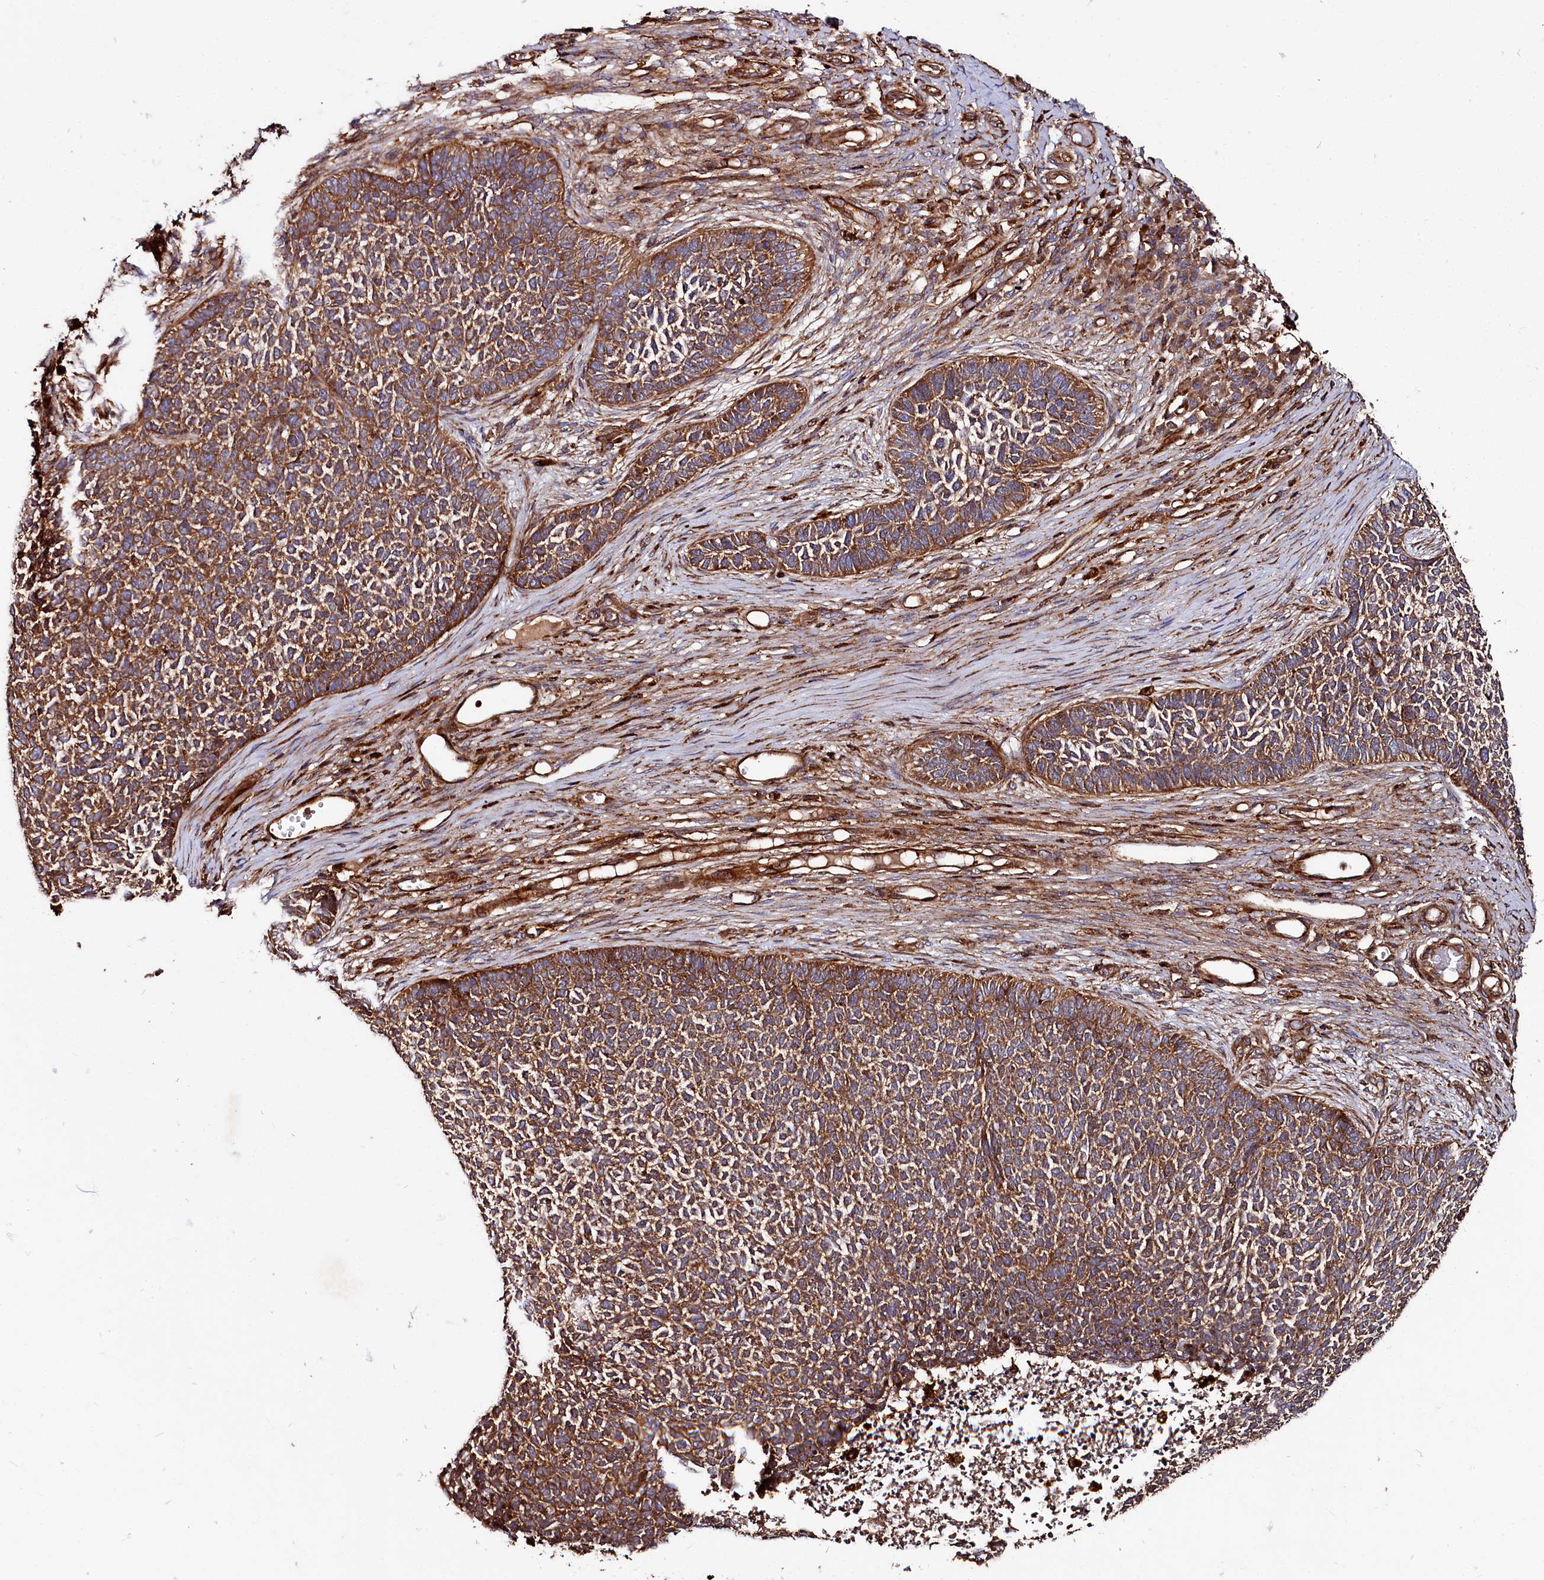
{"staining": {"intensity": "moderate", "quantity": ">75%", "location": "cytoplasmic/membranous"}, "tissue": "skin cancer", "cell_type": "Tumor cells", "image_type": "cancer", "snomed": [{"axis": "morphology", "description": "Basal cell carcinoma"}, {"axis": "topography", "description": "Skin"}], "caption": "Skin cancer stained for a protein reveals moderate cytoplasmic/membranous positivity in tumor cells. (Stains: DAB in brown, nuclei in blue, Microscopy: brightfield microscopy at high magnification).", "gene": "WDR73", "patient": {"sex": "female", "age": 84}}